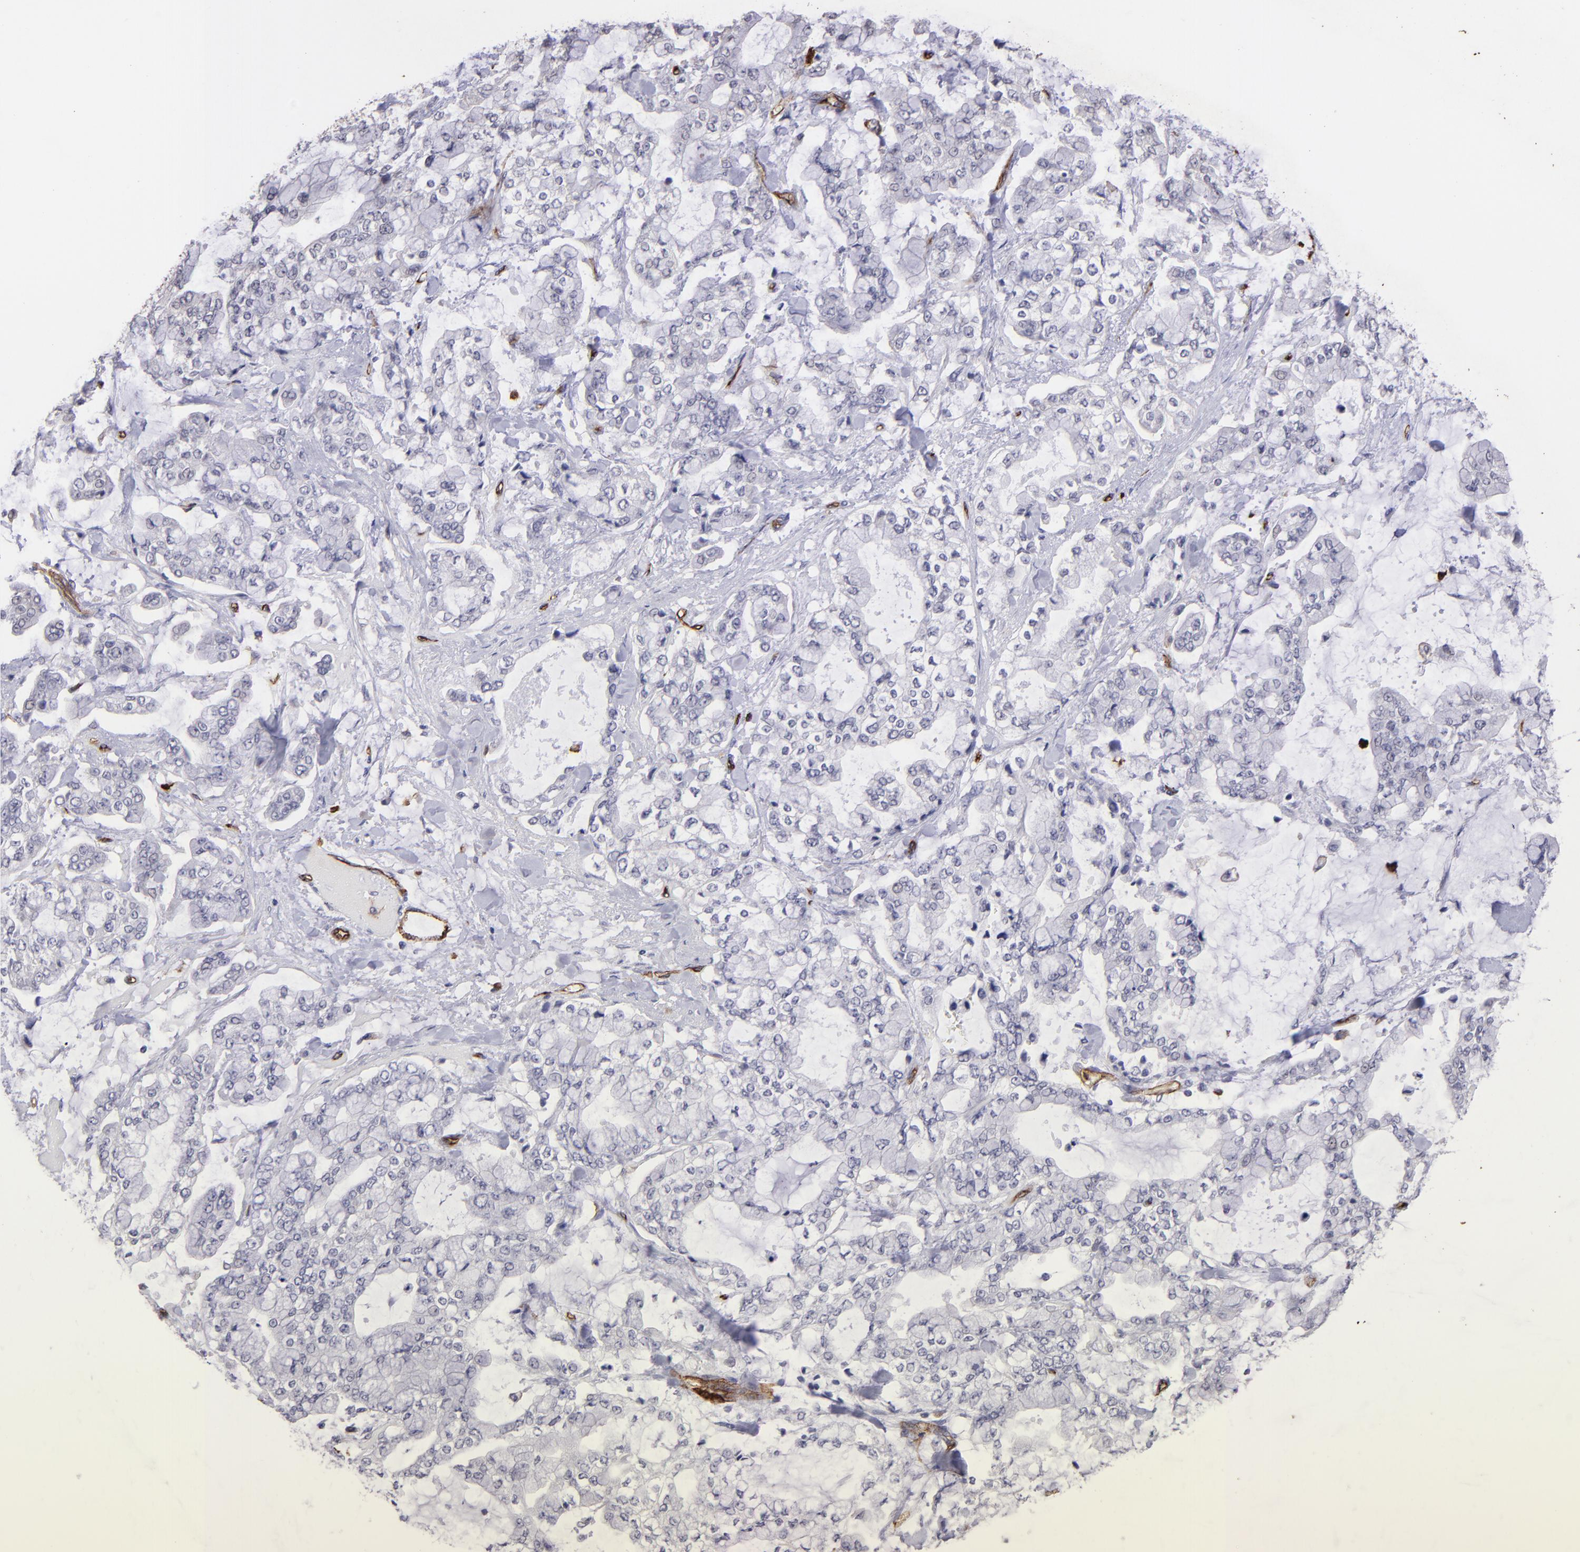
{"staining": {"intensity": "negative", "quantity": "none", "location": "none"}, "tissue": "stomach cancer", "cell_type": "Tumor cells", "image_type": "cancer", "snomed": [{"axis": "morphology", "description": "Normal tissue, NOS"}, {"axis": "morphology", "description": "Adenocarcinoma, NOS"}, {"axis": "topography", "description": "Stomach, upper"}, {"axis": "topography", "description": "Stomach"}], "caption": "A photomicrograph of stomach adenocarcinoma stained for a protein shows no brown staining in tumor cells. The staining was performed using DAB to visualize the protein expression in brown, while the nuclei were stained in blue with hematoxylin (Magnification: 20x).", "gene": "DYSF", "patient": {"sex": "male", "age": 76}}